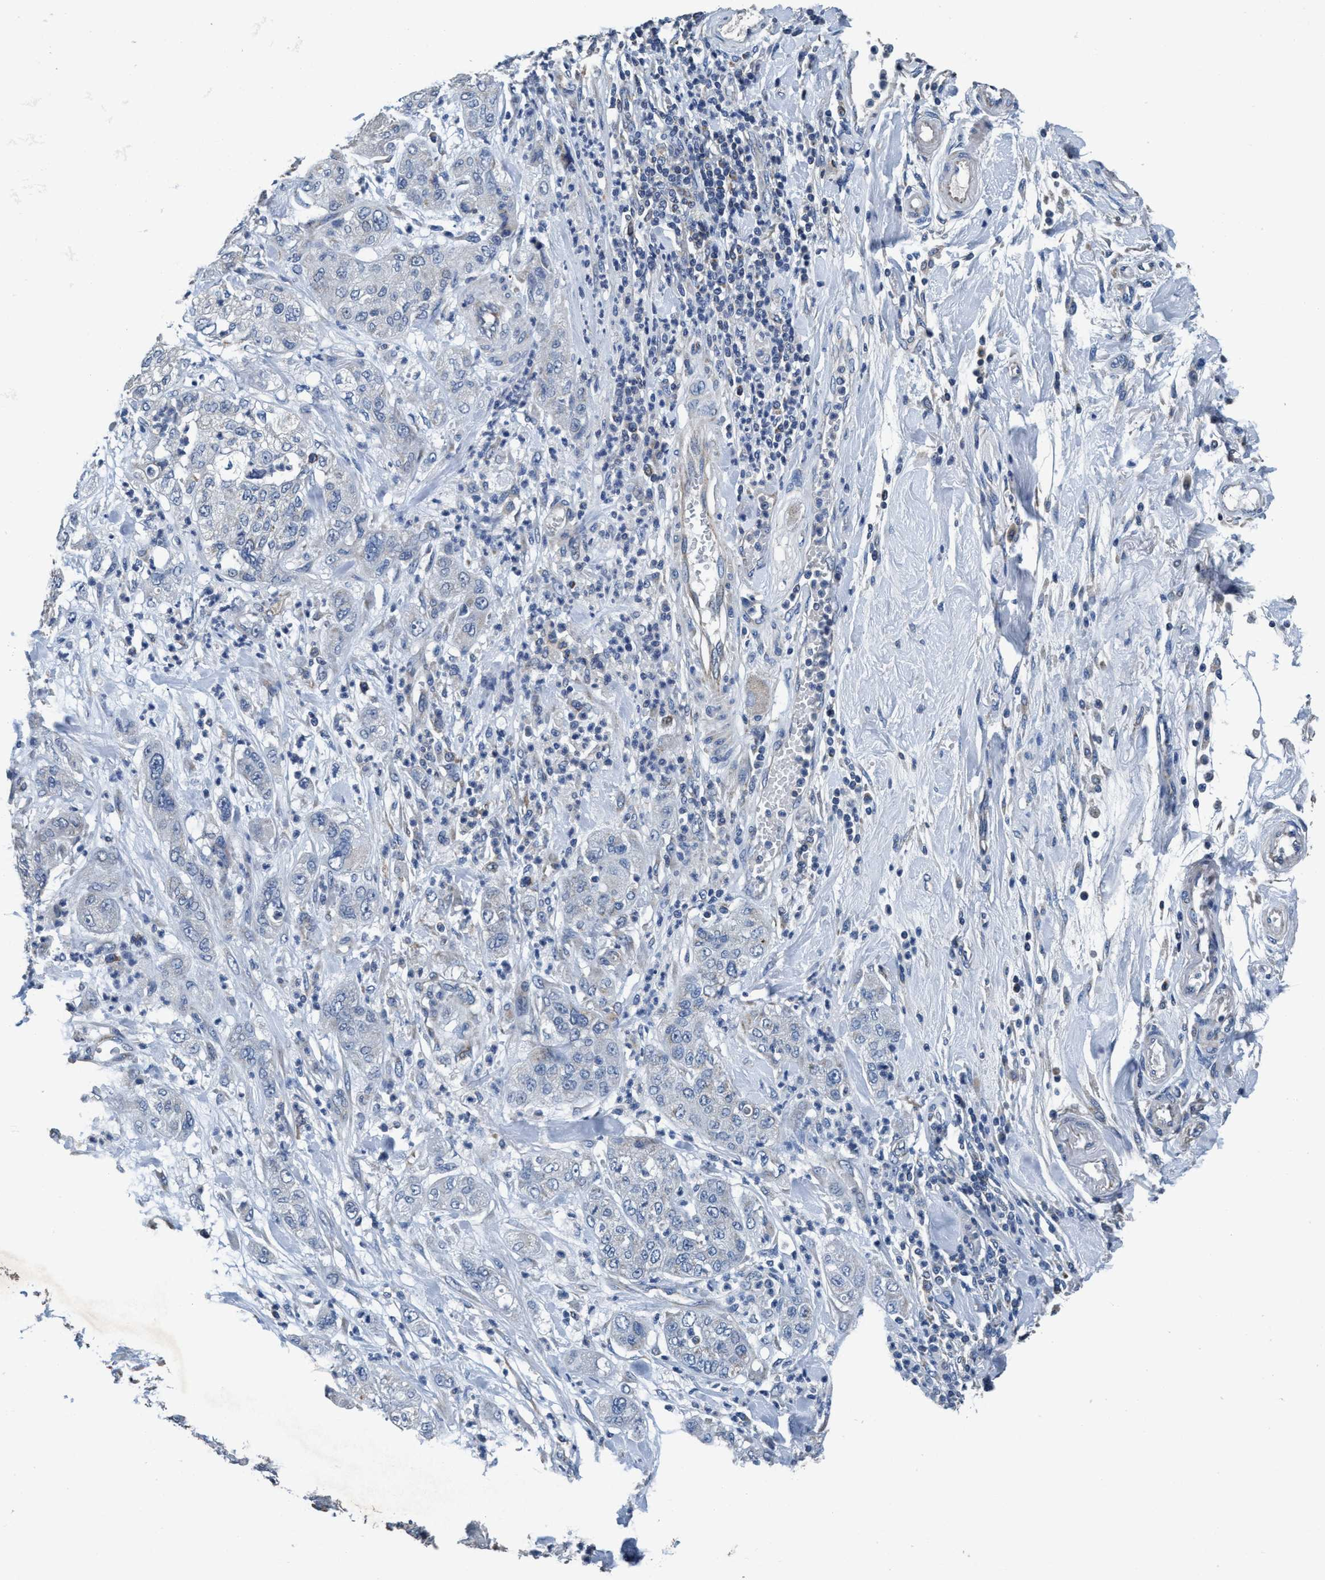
{"staining": {"intensity": "negative", "quantity": "none", "location": "none"}, "tissue": "pancreatic cancer", "cell_type": "Tumor cells", "image_type": "cancer", "snomed": [{"axis": "morphology", "description": "Adenocarcinoma, NOS"}, {"axis": "topography", "description": "Pancreas"}], "caption": "A high-resolution histopathology image shows immunohistochemistry staining of pancreatic cancer (adenocarcinoma), which demonstrates no significant expression in tumor cells. (DAB immunohistochemistry (IHC), high magnification).", "gene": "ANKFN1", "patient": {"sex": "female", "age": 78}}